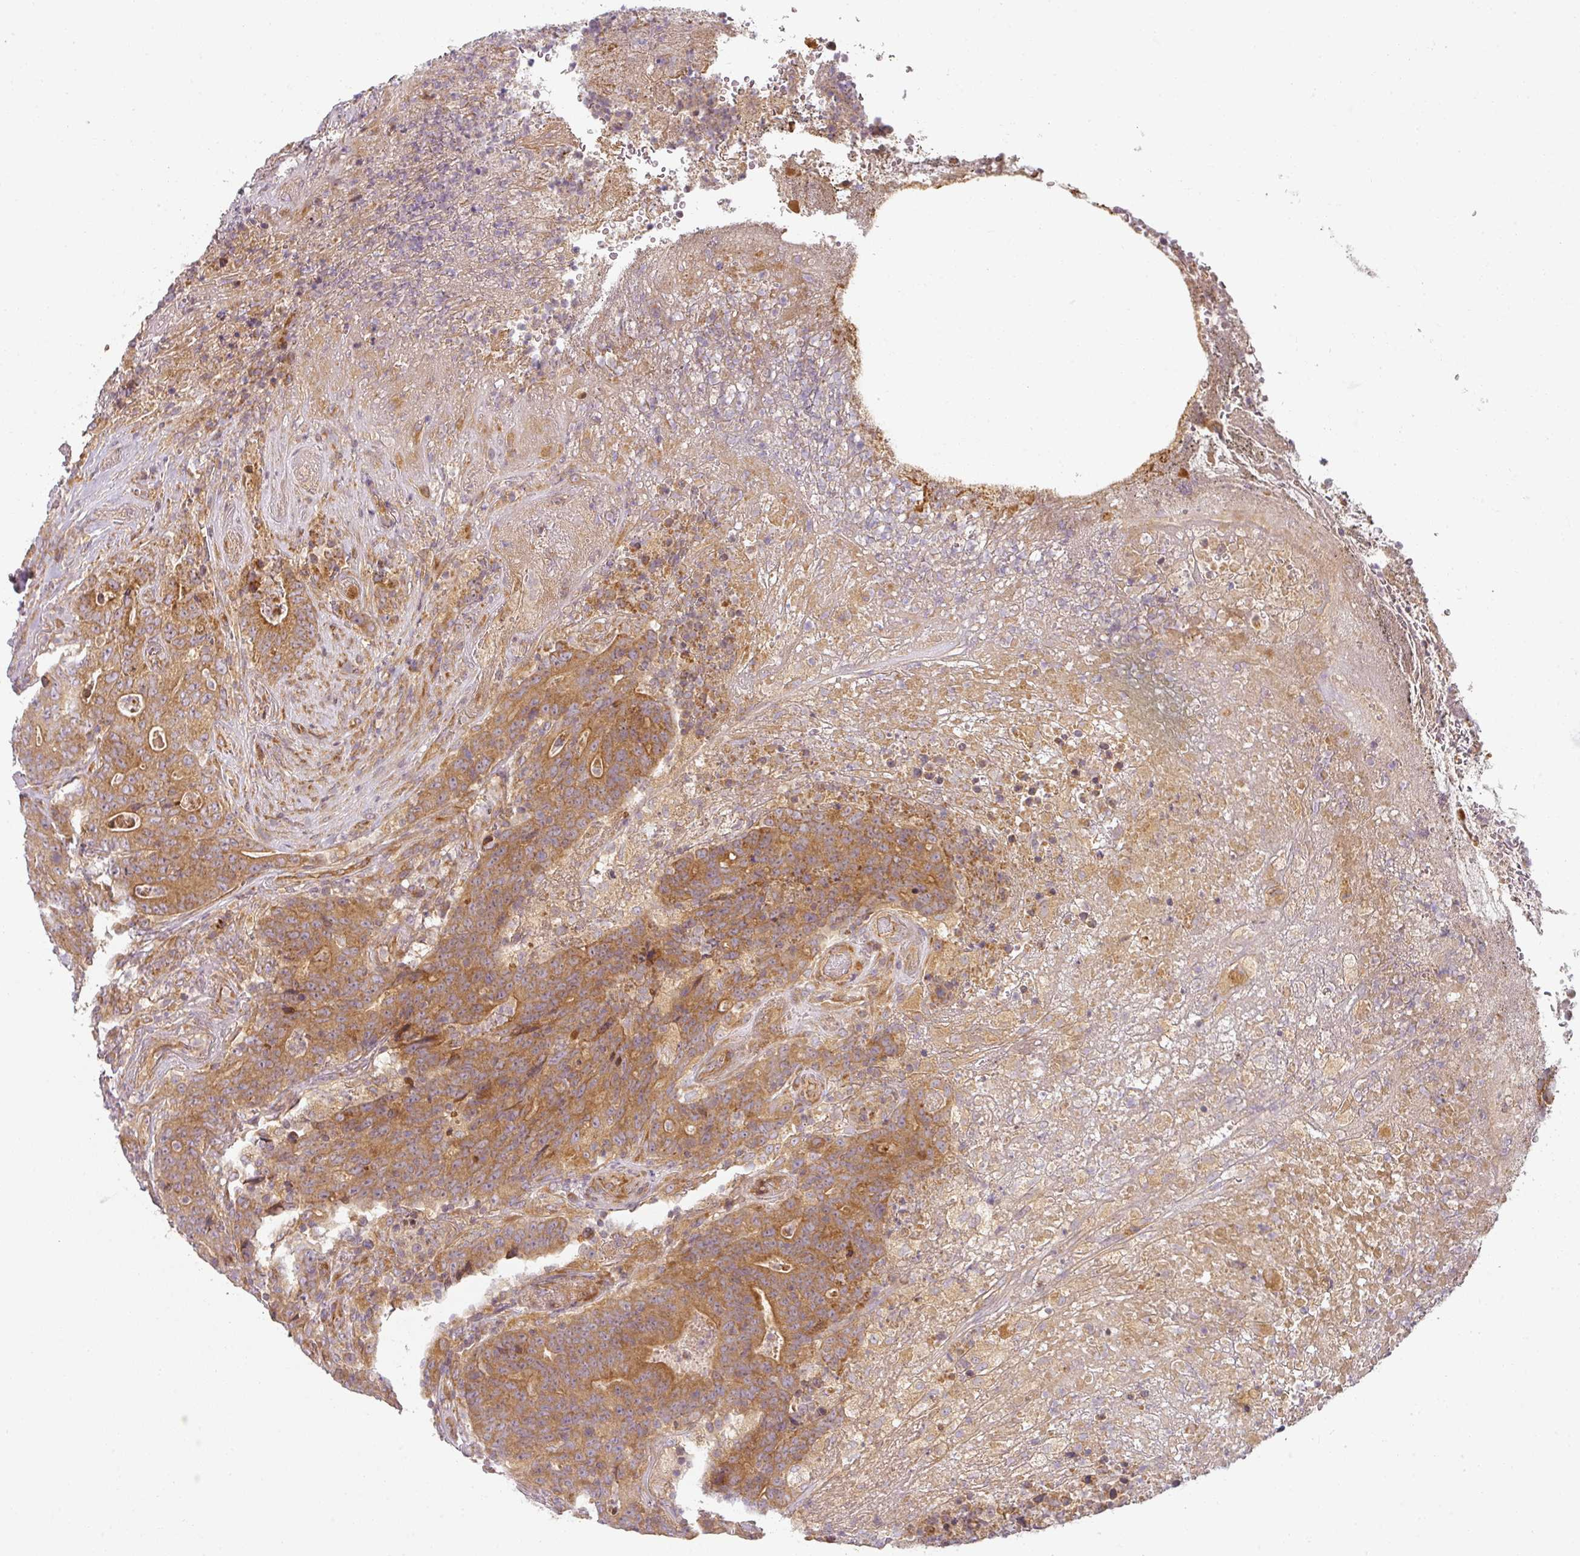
{"staining": {"intensity": "moderate", "quantity": ">75%", "location": "cytoplasmic/membranous"}, "tissue": "colorectal cancer", "cell_type": "Tumor cells", "image_type": "cancer", "snomed": [{"axis": "morphology", "description": "Adenocarcinoma, NOS"}, {"axis": "topography", "description": "Colon"}], "caption": "Adenocarcinoma (colorectal) was stained to show a protein in brown. There is medium levels of moderate cytoplasmic/membranous staining in approximately >75% of tumor cells.", "gene": "CNOT1", "patient": {"sex": "female", "age": 75}}